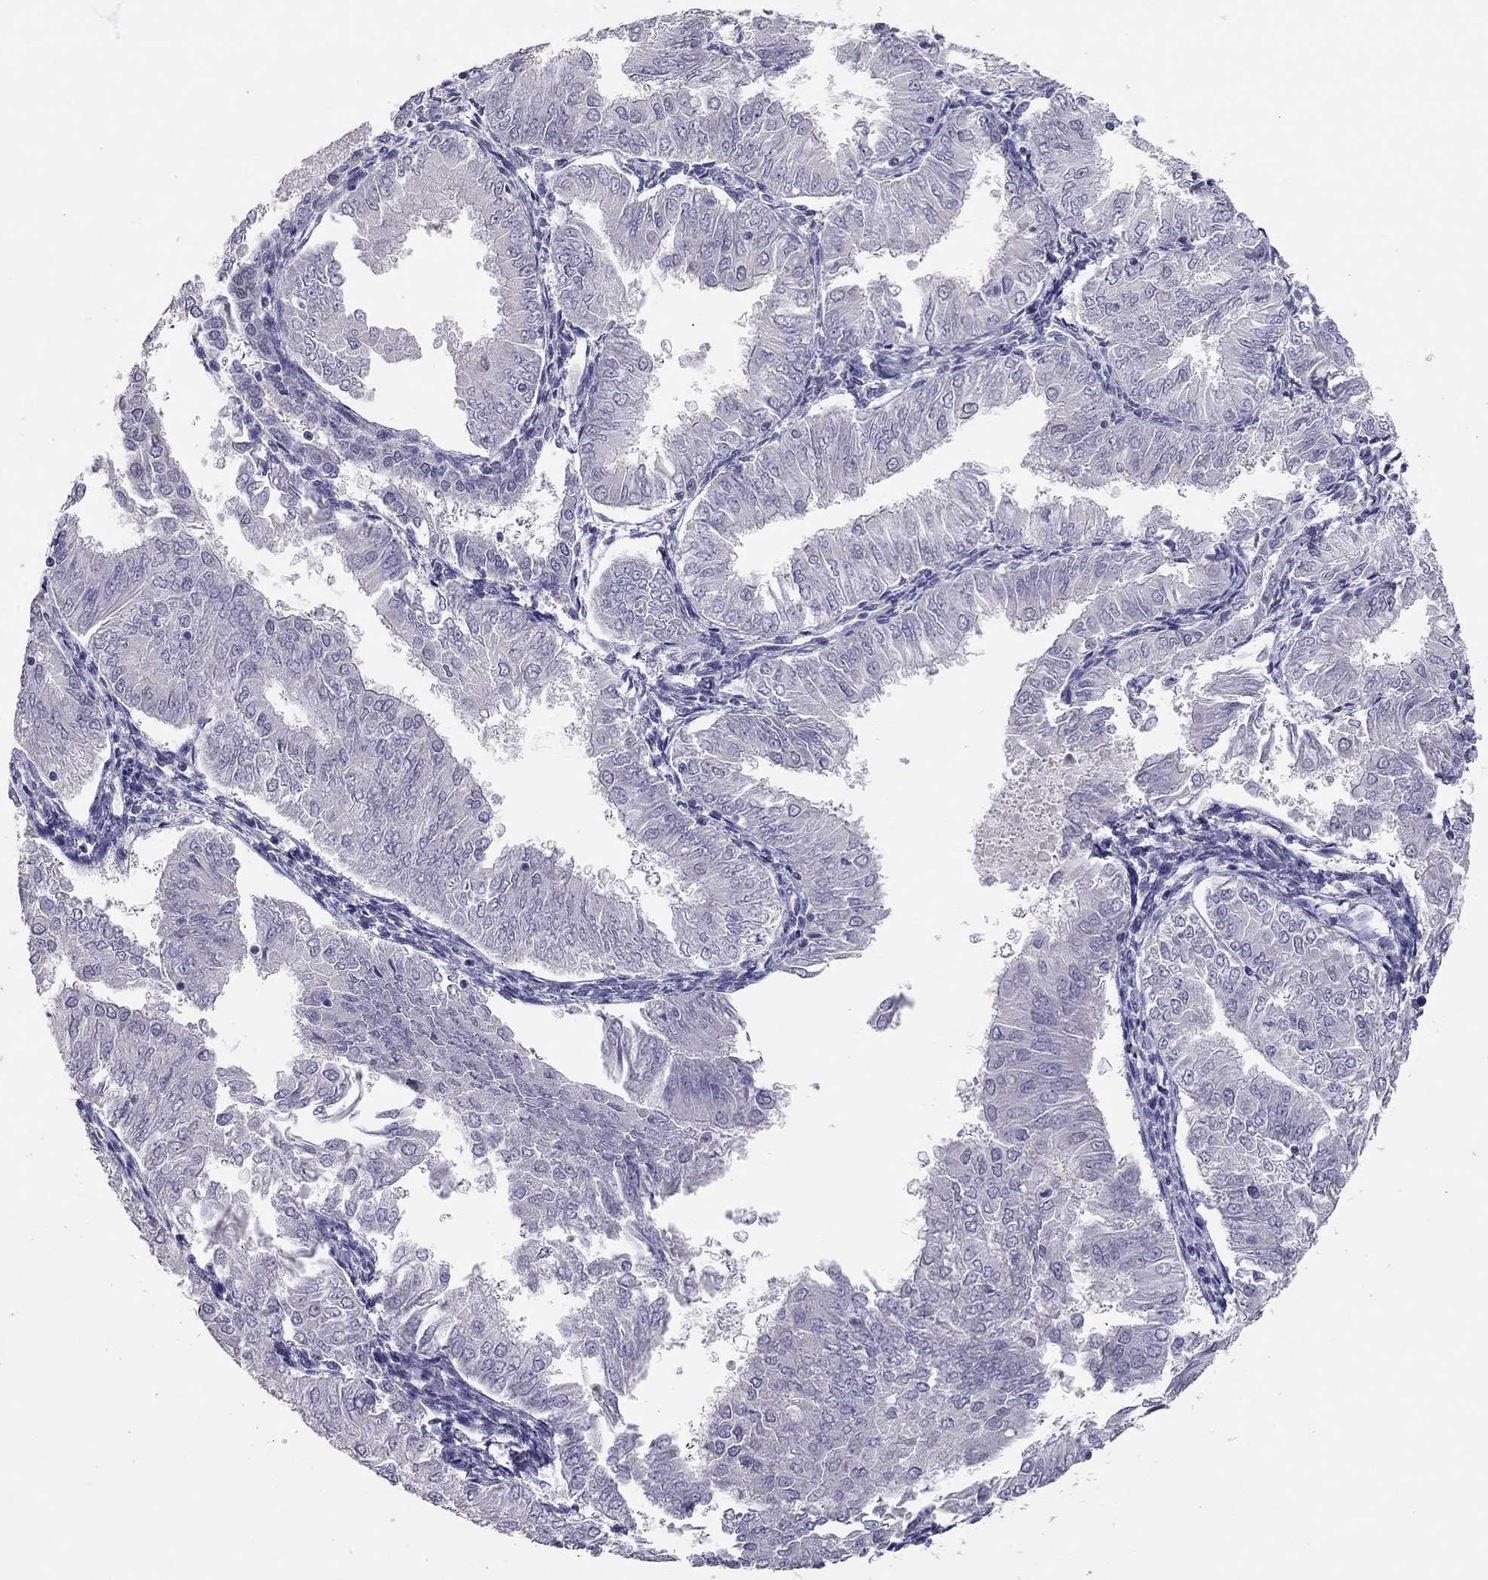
{"staining": {"intensity": "negative", "quantity": "none", "location": "none"}, "tissue": "endometrial cancer", "cell_type": "Tumor cells", "image_type": "cancer", "snomed": [{"axis": "morphology", "description": "Adenocarcinoma, NOS"}, {"axis": "topography", "description": "Endometrium"}], "caption": "Endometrial adenocarcinoma was stained to show a protein in brown. There is no significant staining in tumor cells.", "gene": "SCARB1", "patient": {"sex": "female", "age": 53}}